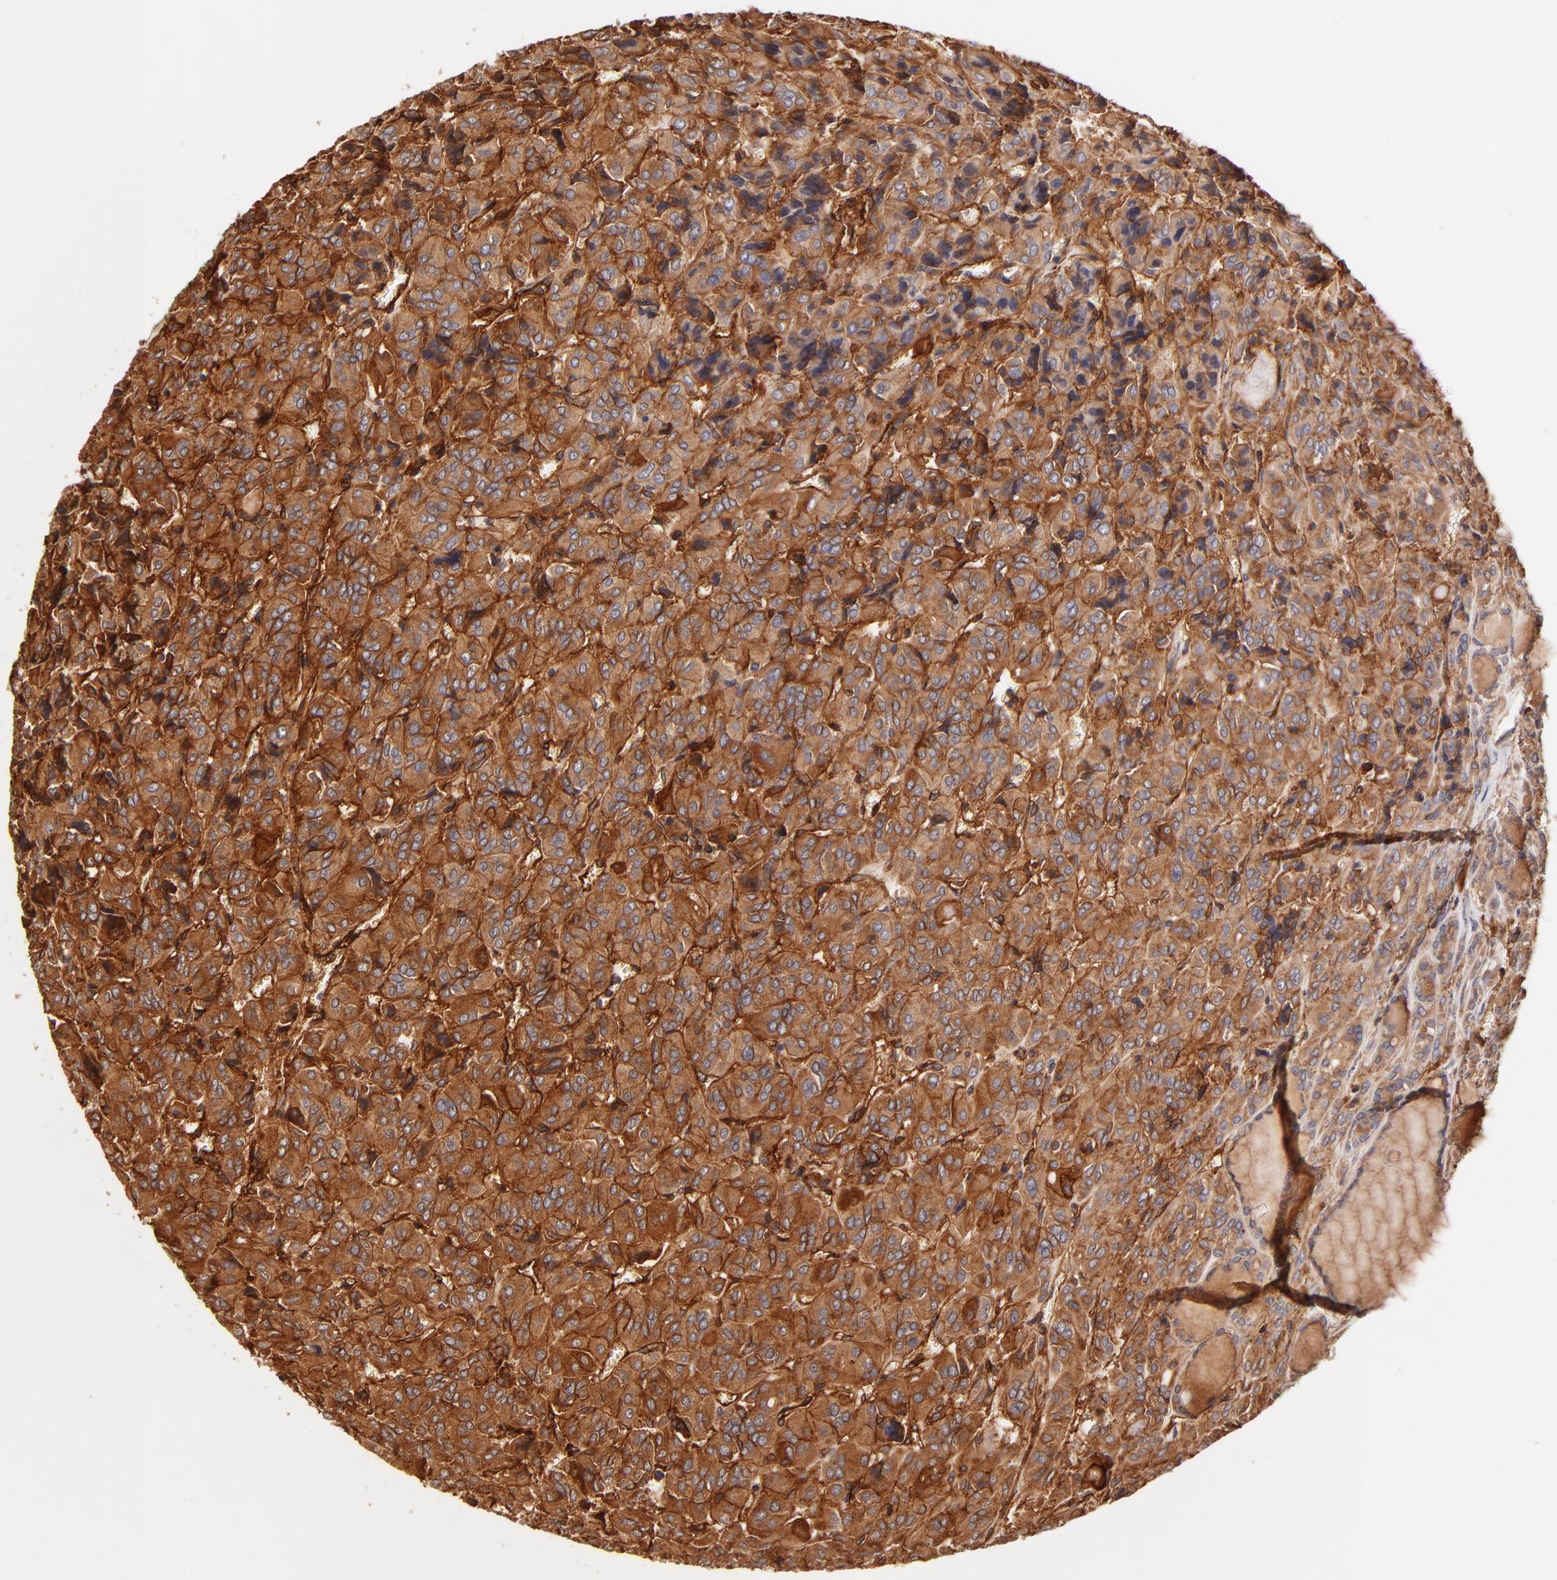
{"staining": {"intensity": "strong", "quantity": ">75%", "location": "cytoplasmic/membranous"}, "tissue": "thyroid cancer", "cell_type": "Tumor cells", "image_type": "cancer", "snomed": [{"axis": "morphology", "description": "Follicular adenoma carcinoma, NOS"}, {"axis": "topography", "description": "Thyroid gland"}], "caption": "A high-resolution micrograph shows IHC staining of thyroid cancer, which demonstrates strong cytoplasmic/membranous staining in approximately >75% of tumor cells. Using DAB (3,3'-diaminobenzidine) (brown) and hematoxylin (blue) stains, captured at high magnification using brightfield microscopy.", "gene": "ITGB1", "patient": {"sex": "female", "age": 71}}